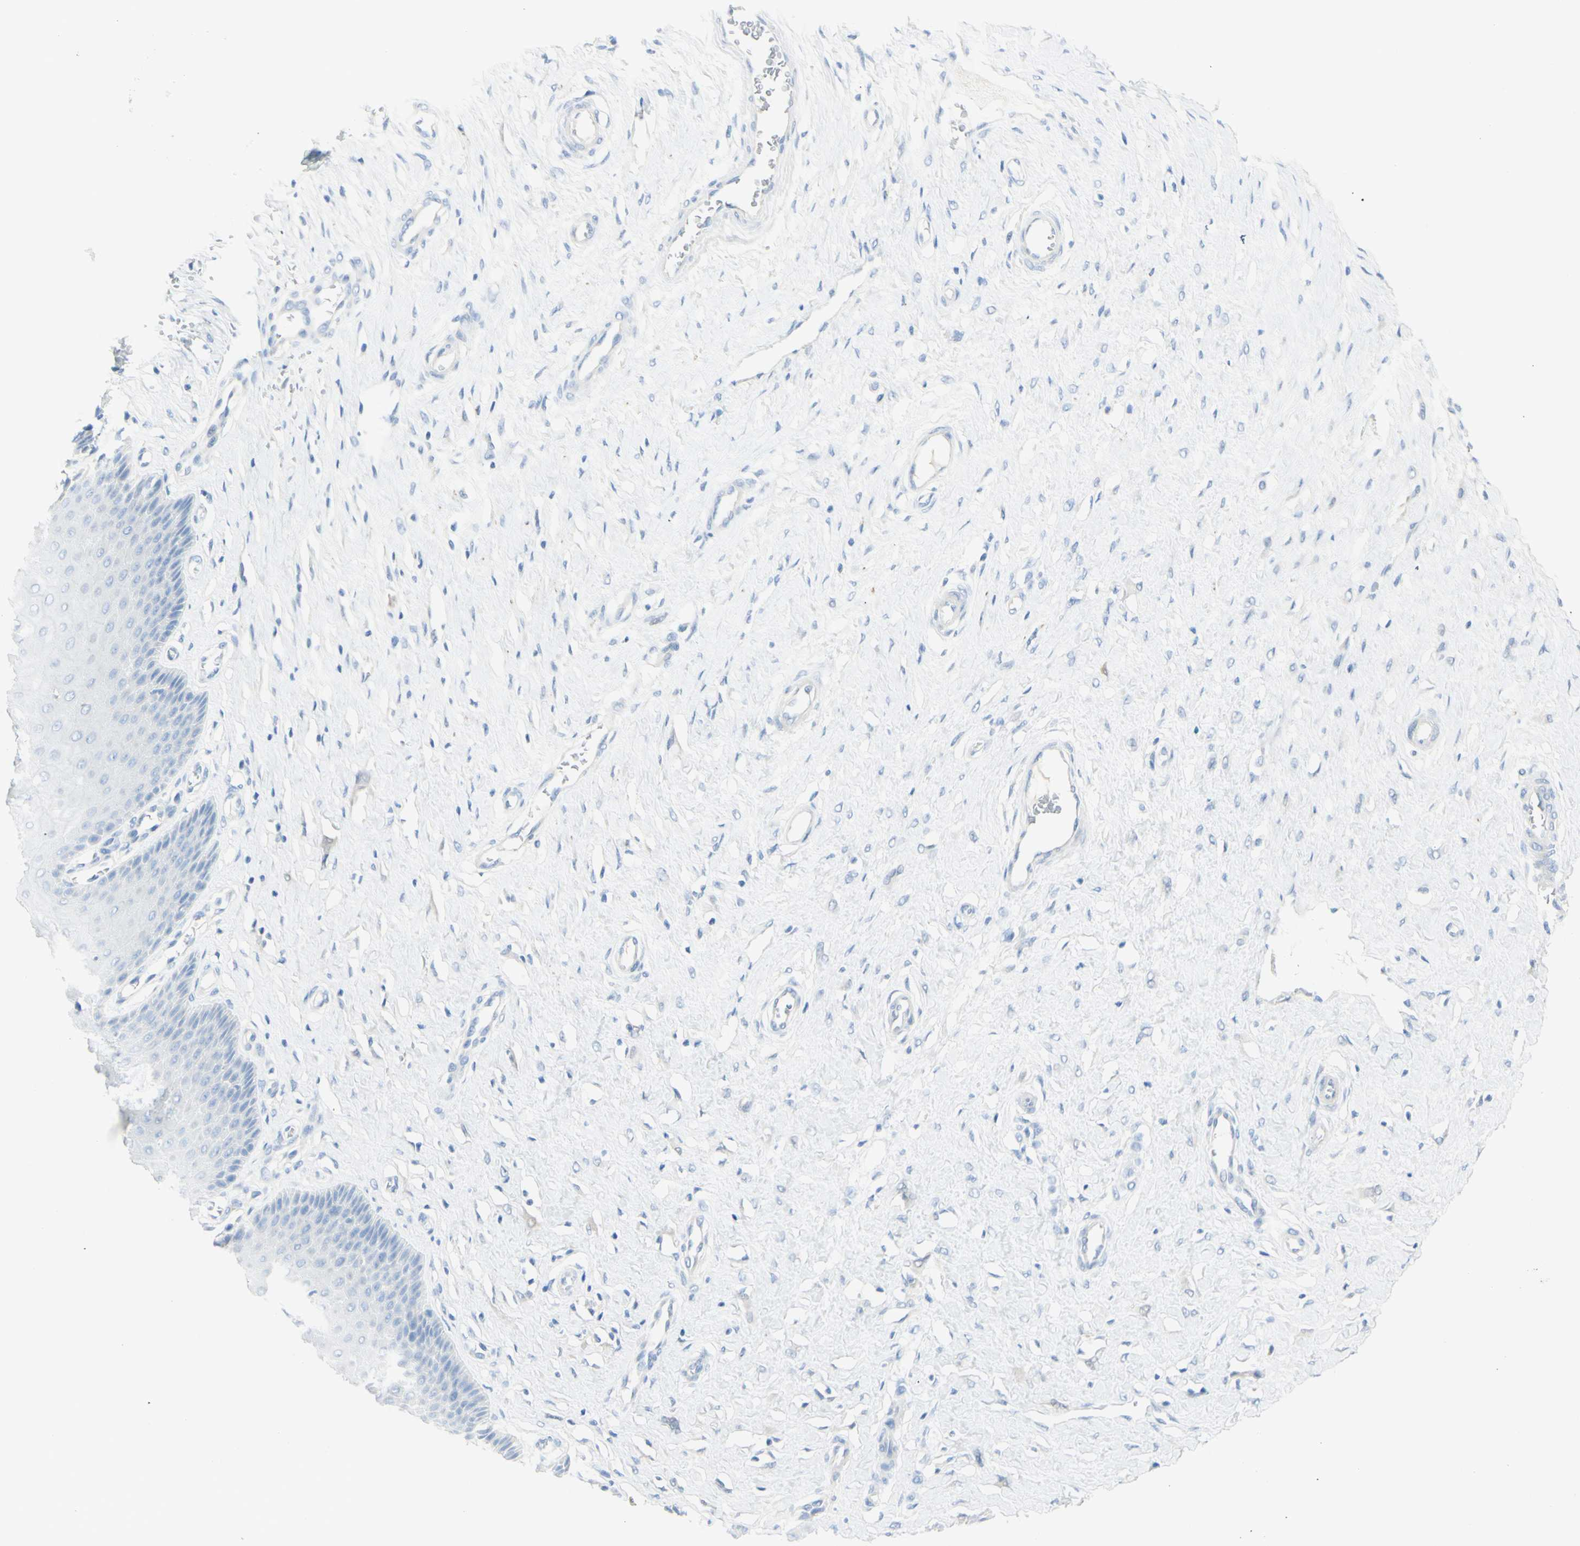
{"staining": {"intensity": "strong", "quantity": "<25%", "location": "cytoplasmic/membranous"}, "tissue": "cervix", "cell_type": "Glandular cells", "image_type": "normal", "snomed": [{"axis": "morphology", "description": "Normal tissue, NOS"}, {"axis": "topography", "description": "Cervix"}], "caption": "Immunohistochemistry (IHC) staining of normal cervix, which exhibits medium levels of strong cytoplasmic/membranous expression in about <25% of glandular cells indicating strong cytoplasmic/membranous protein positivity. The staining was performed using DAB (3,3'-diaminobenzidine) (brown) for protein detection and nuclei were counterstained in hematoxylin (blue).", "gene": "TSPAN1", "patient": {"sex": "female", "age": 55}}